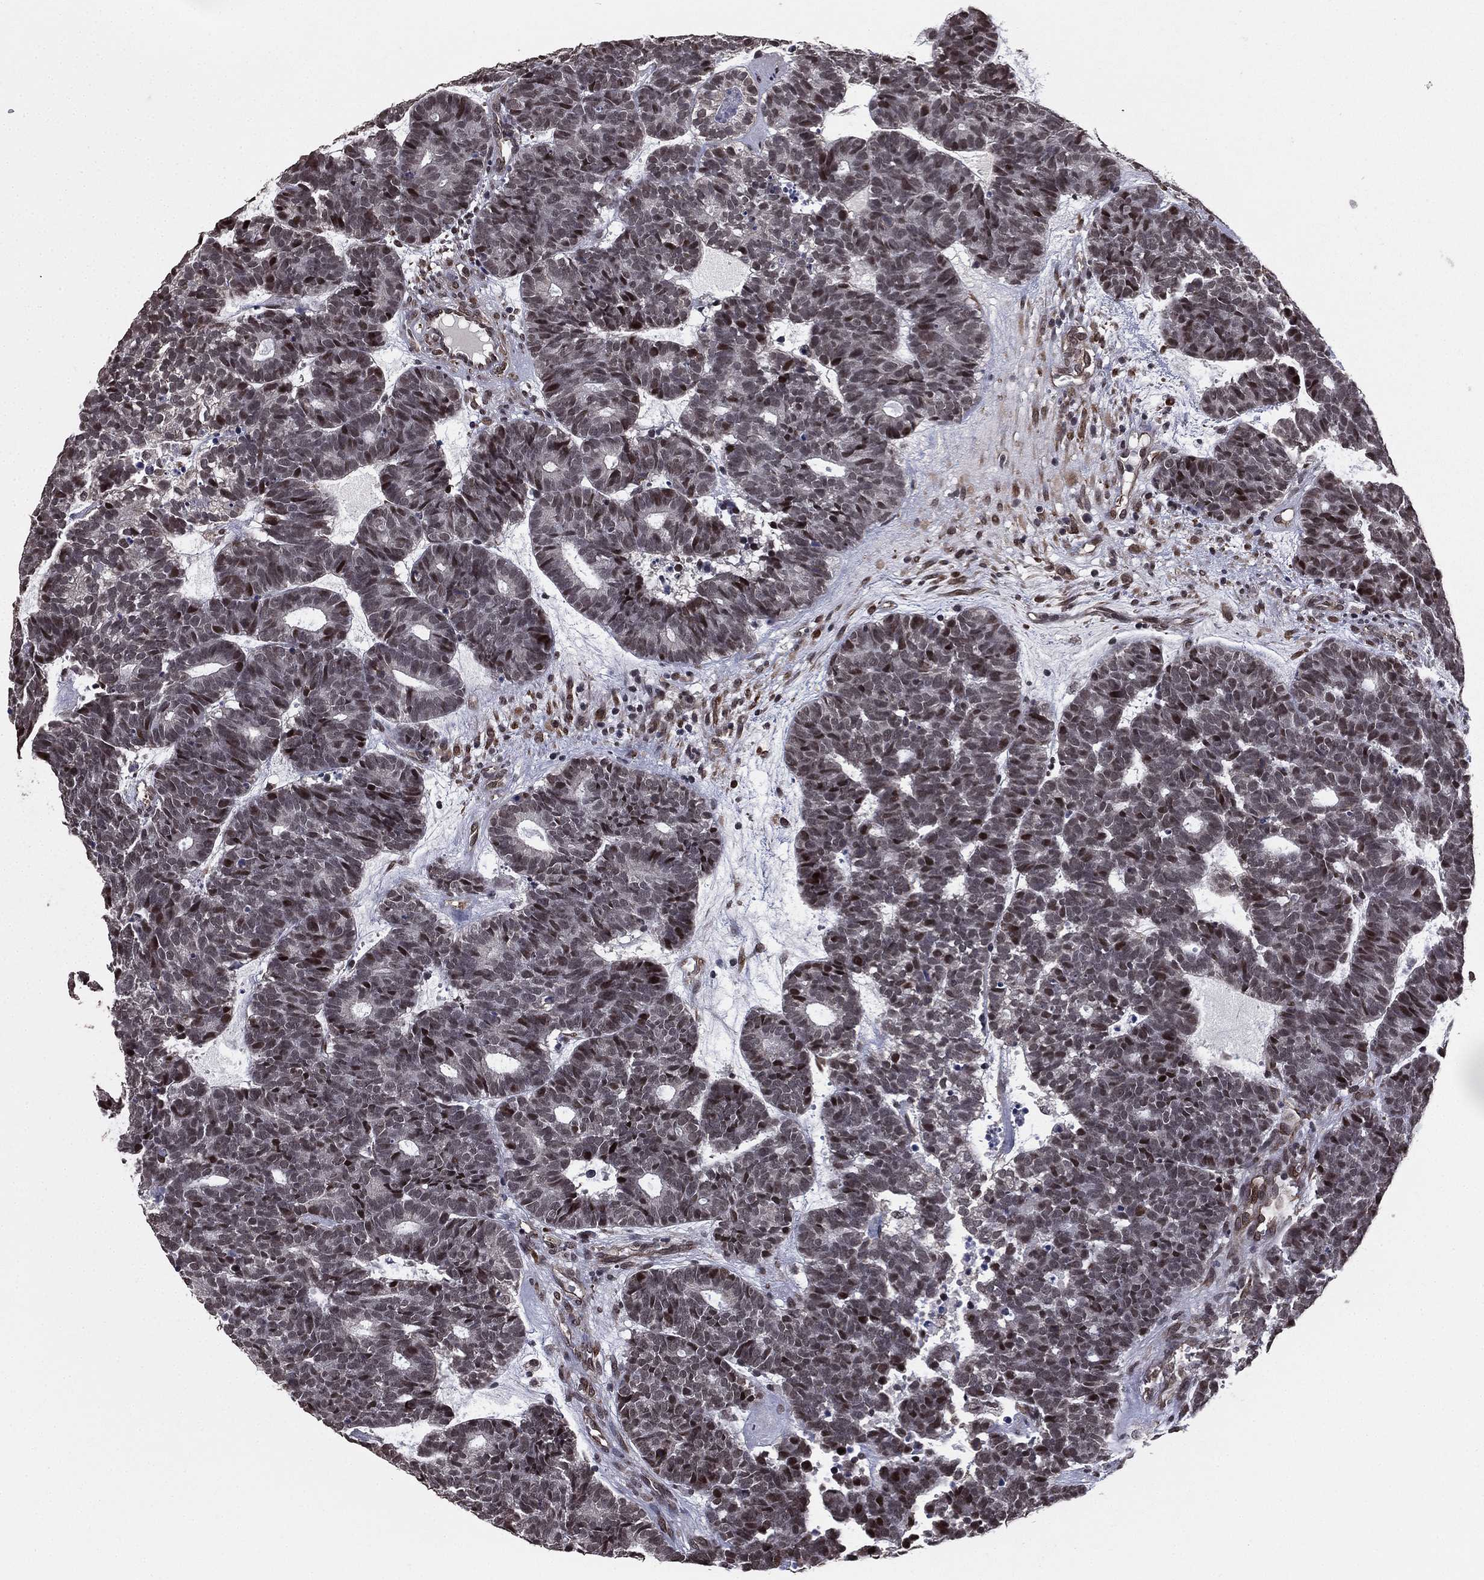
{"staining": {"intensity": "strong", "quantity": "<25%", "location": "nuclear"}, "tissue": "head and neck cancer", "cell_type": "Tumor cells", "image_type": "cancer", "snomed": [{"axis": "morphology", "description": "Adenocarcinoma, NOS"}, {"axis": "topography", "description": "Head-Neck"}], "caption": "Tumor cells show medium levels of strong nuclear expression in about <25% of cells in head and neck cancer. The protein is stained brown, and the nuclei are stained in blue (DAB (3,3'-diaminobenzidine) IHC with brightfield microscopy, high magnification).", "gene": "RARB", "patient": {"sex": "female", "age": 81}}